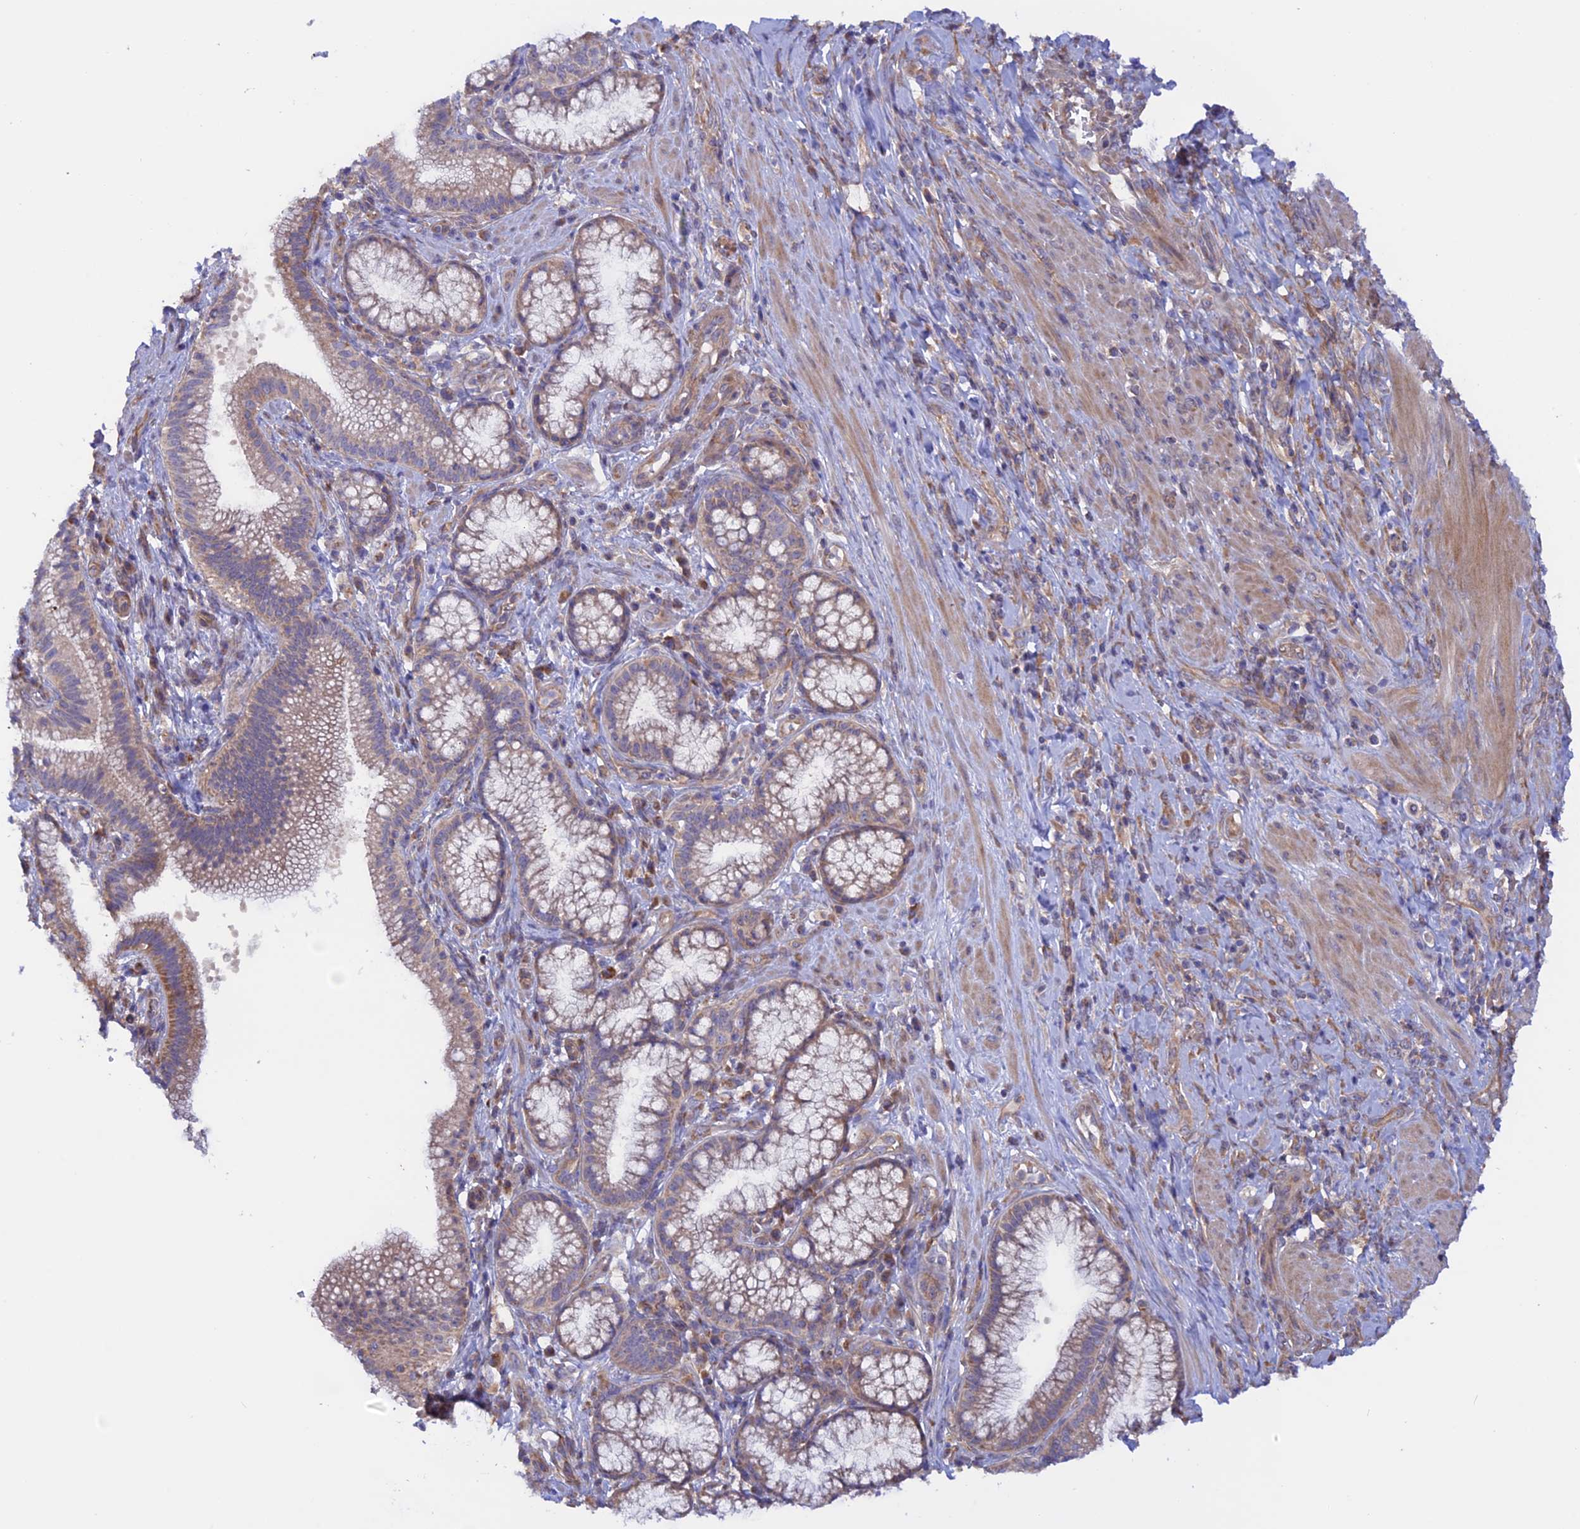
{"staining": {"intensity": "moderate", "quantity": ">75%", "location": "cytoplasmic/membranous"}, "tissue": "pancreatic cancer", "cell_type": "Tumor cells", "image_type": "cancer", "snomed": [{"axis": "morphology", "description": "Adenocarcinoma, NOS"}, {"axis": "topography", "description": "Pancreas"}], "caption": "Approximately >75% of tumor cells in pancreatic cancer demonstrate moderate cytoplasmic/membranous protein expression as visualized by brown immunohistochemical staining.", "gene": "HYCC1", "patient": {"sex": "male", "age": 72}}